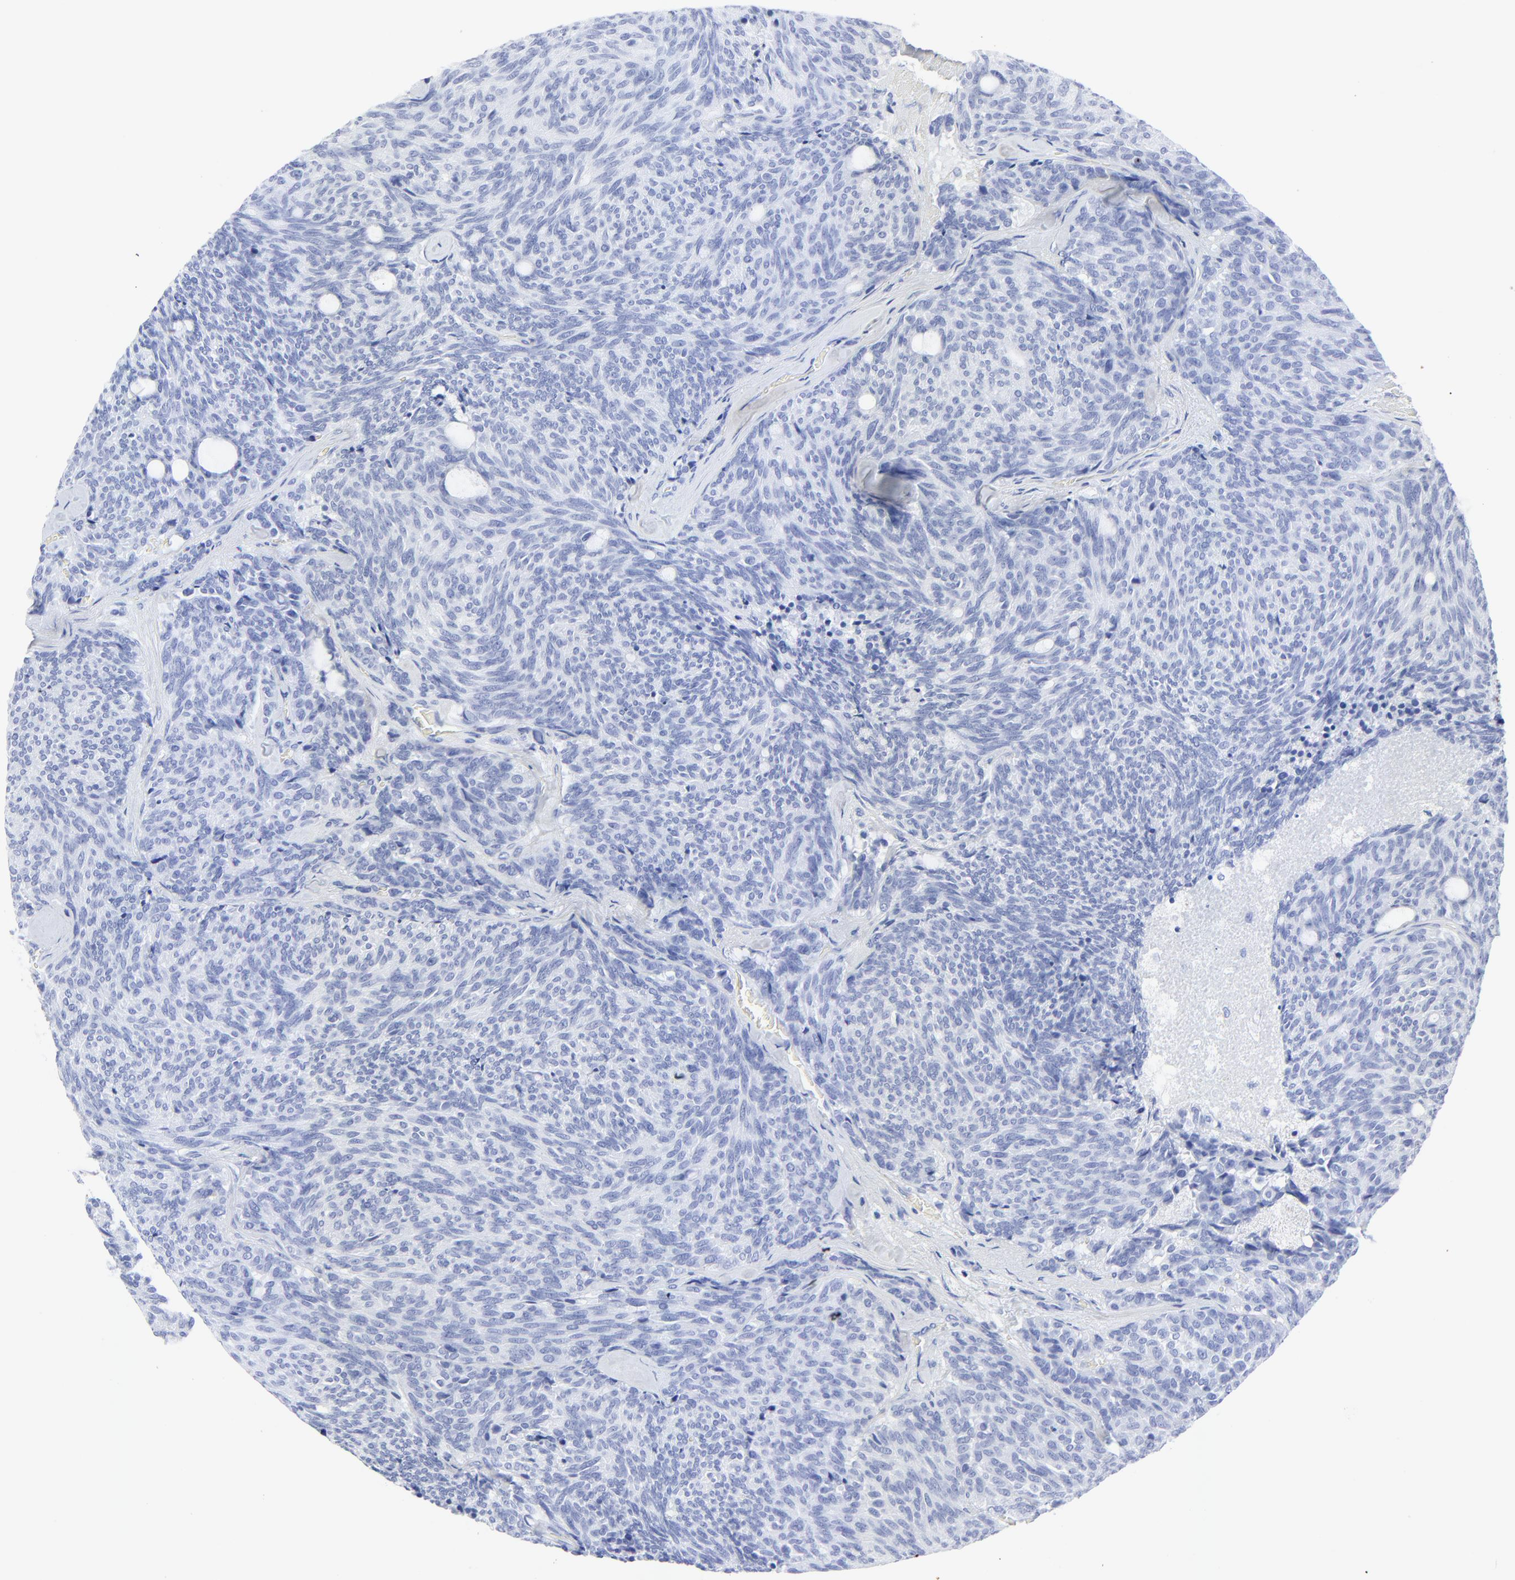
{"staining": {"intensity": "negative", "quantity": "none", "location": "none"}, "tissue": "carcinoid", "cell_type": "Tumor cells", "image_type": "cancer", "snomed": [{"axis": "morphology", "description": "Carcinoid, malignant, NOS"}, {"axis": "topography", "description": "Pancreas"}], "caption": "DAB immunohistochemical staining of human carcinoid demonstrates no significant expression in tumor cells.", "gene": "LCK", "patient": {"sex": "female", "age": 54}}